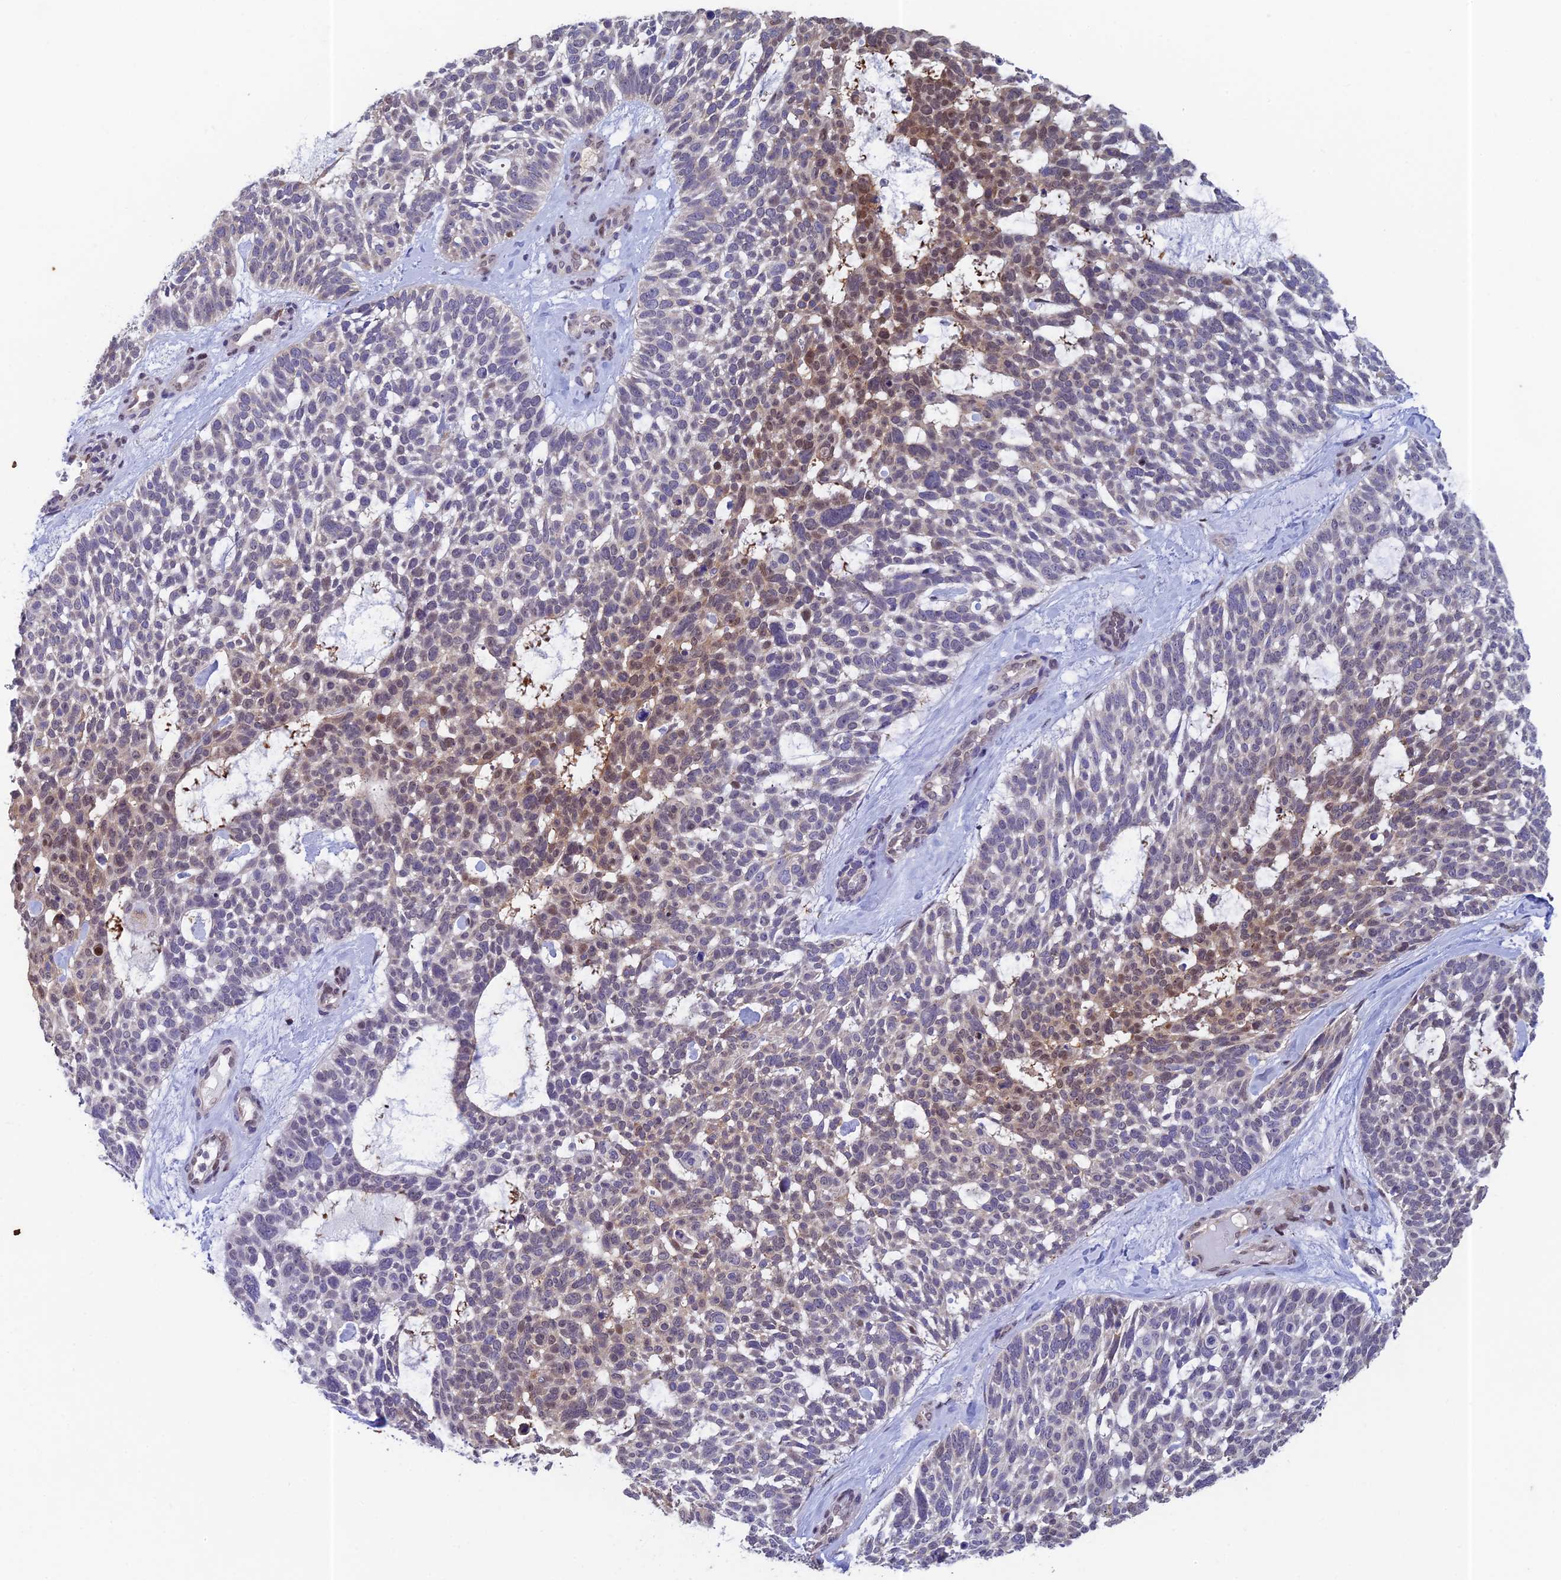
{"staining": {"intensity": "moderate", "quantity": "25%-75%", "location": "cytoplasmic/membranous,nuclear"}, "tissue": "skin cancer", "cell_type": "Tumor cells", "image_type": "cancer", "snomed": [{"axis": "morphology", "description": "Basal cell carcinoma"}, {"axis": "topography", "description": "Skin"}], "caption": "The histopathology image exhibits staining of skin cancer (basal cell carcinoma), revealing moderate cytoplasmic/membranous and nuclear protein positivity (brown color) within tumor cells.", "gene": "MRPL17", "patient": {"sex": "male", "age": 88}}